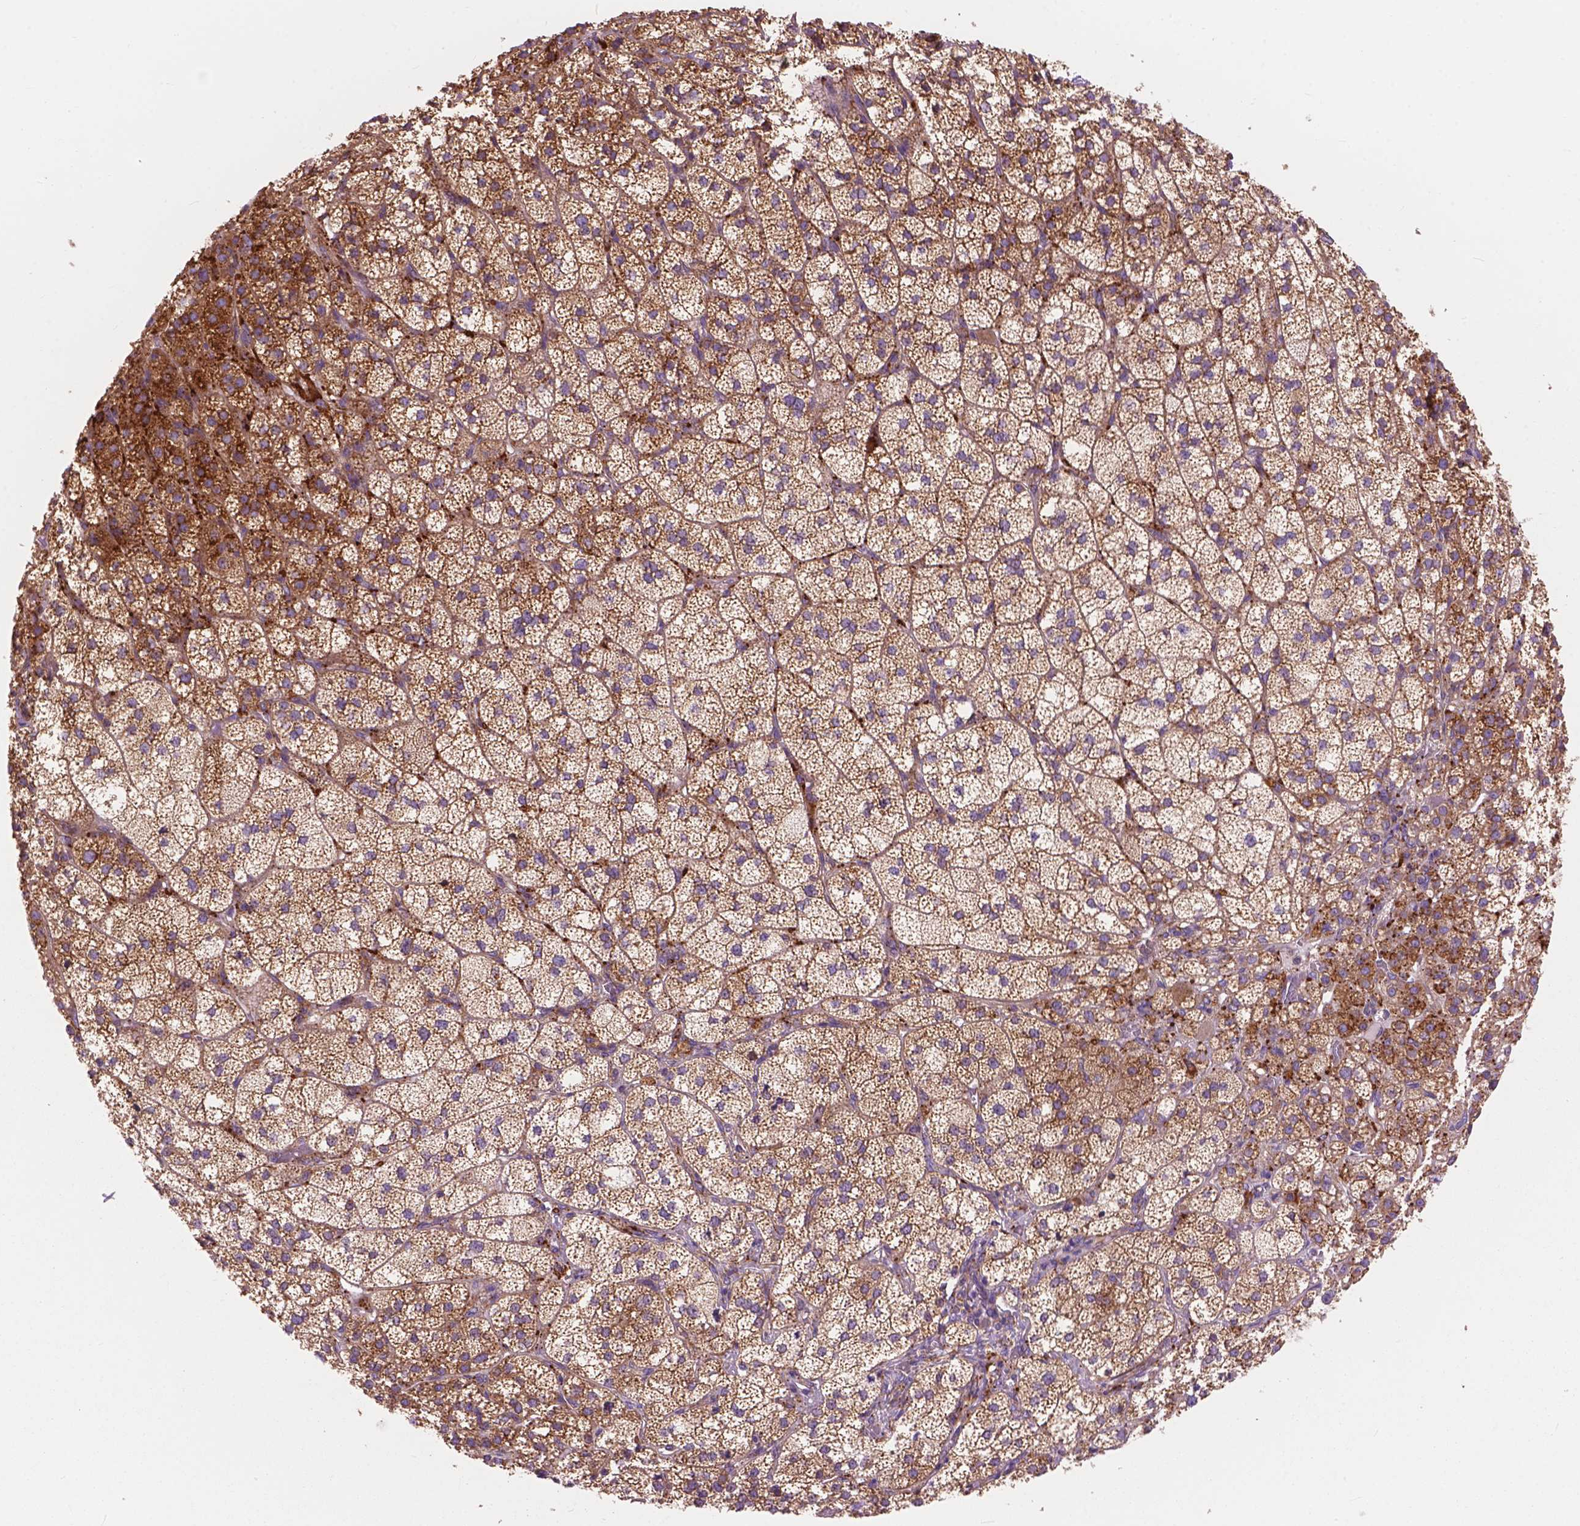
{"staining": {"intensity": "moderate", "quantity": ">75%", "location": "cytoplasmic/membranous"}, "tissue": "adrenal gland", "cell_type": "Glandular cells", "image_type": "normal", "snomed": [{"axis": "morphology", "description": "Normal tissue, NOS"}, {"axis": "topography", "description": "Adrenal gland"}], "caption": "A medium amount of moderate cytoplasmic/membranous staining is appreciated in about >75% of glandular cells in unremarkable adrenal gland. (brown staining indicates protein expression, while blue staining denotes nuclei).", "gene": "RPL37A", "patient": {"sex": "female", "age": 60}}